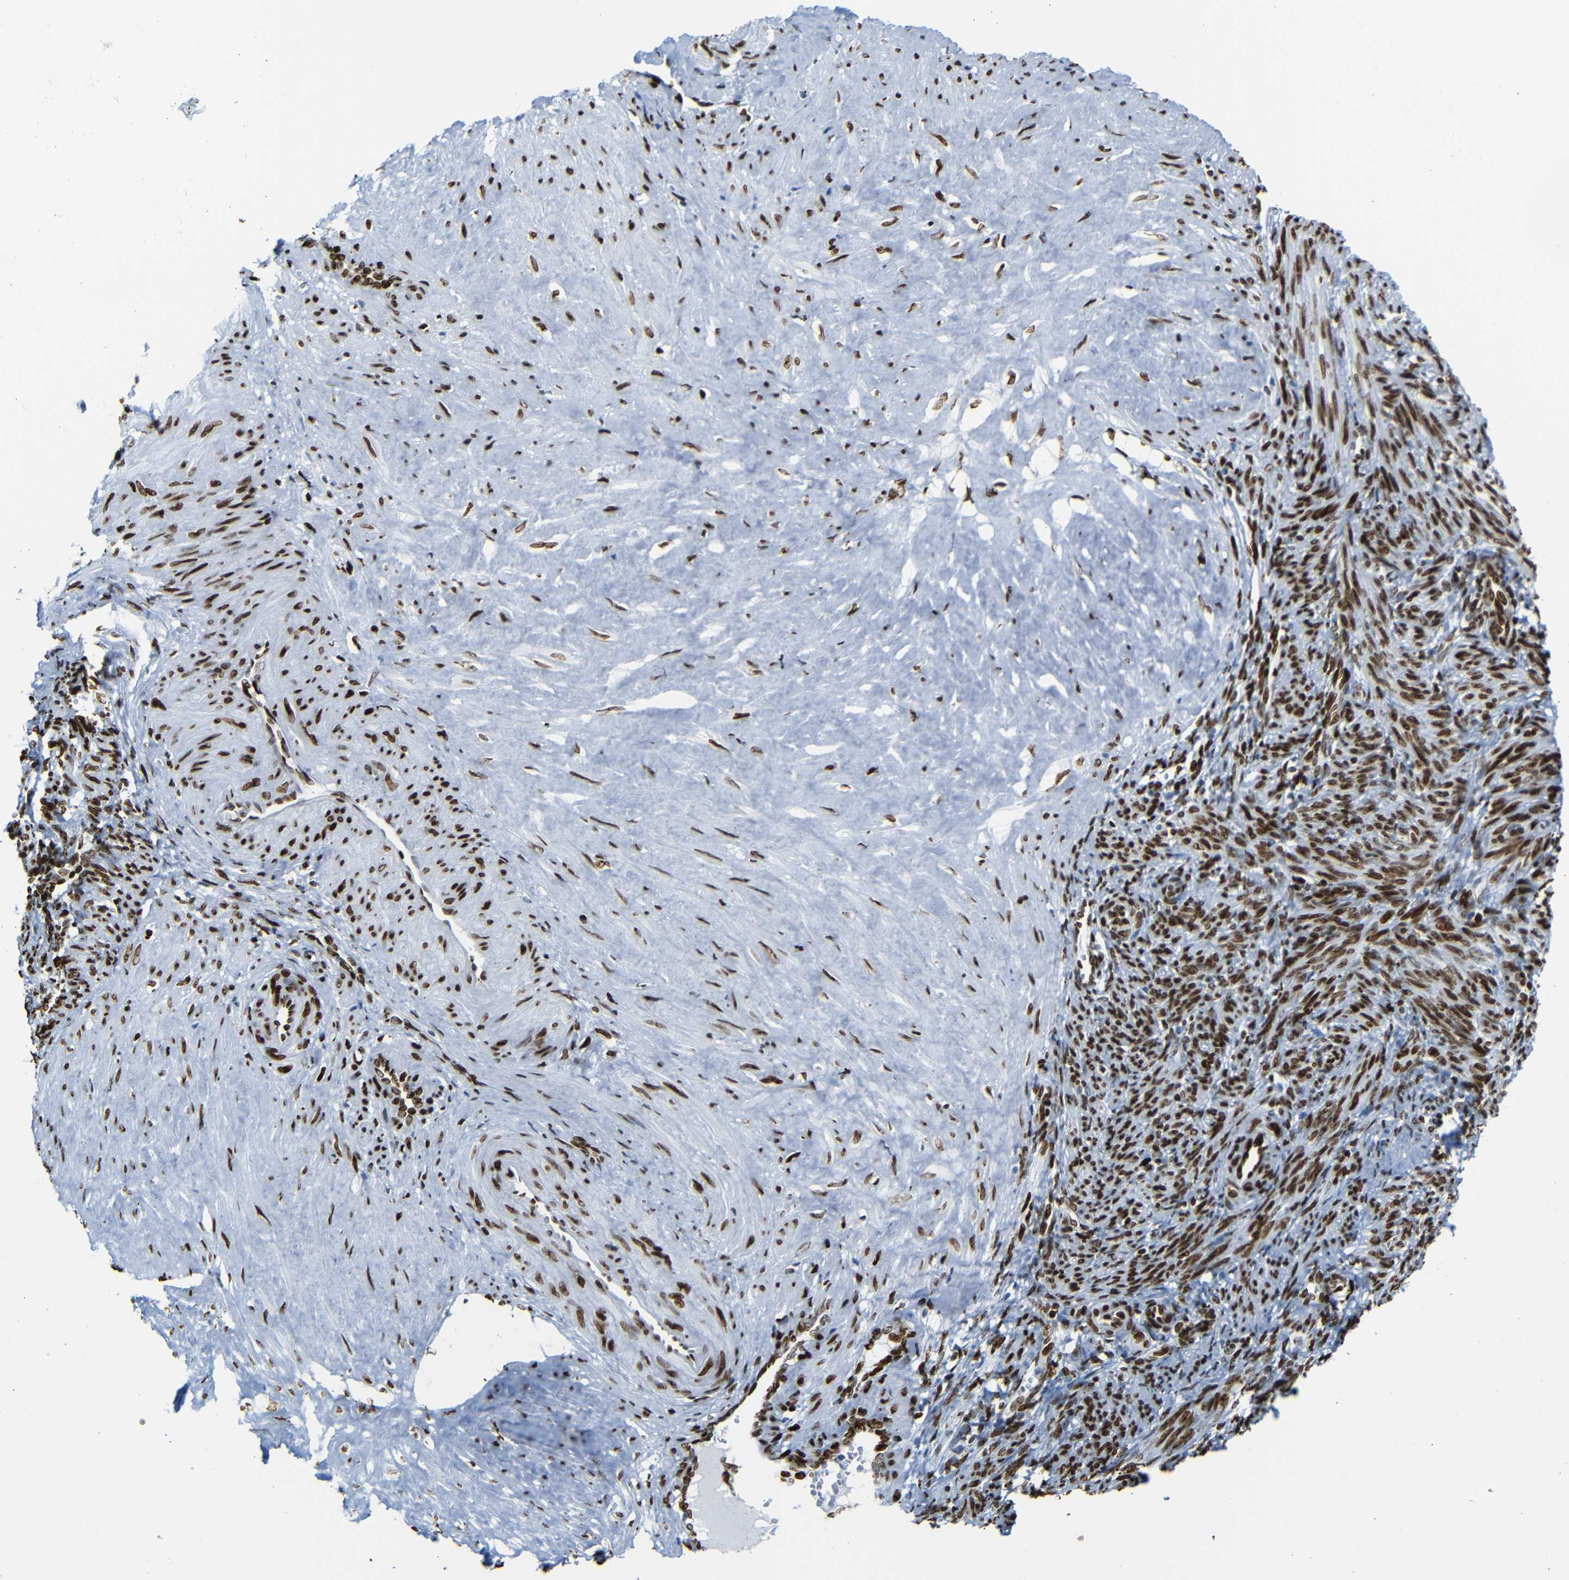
{"staining": {"intensity": "strong", "quantity": ">75%", "location": "nuclear"}, "tissue": "smooth muscle", "cell_type": "Smooth muscle cells", "image_type": "normal", "snomed": [{"axis": "morphology", "description": "Normal tissue, NOS"}, {"axis": "topography", "description": "Endometrium"}], "caption": "High-power microscopy captured an immunohistochemistry (IHC) histopathology image of benign smooth muscle, revealing strong nuclear positivity in approximately >75% of smooth muscle cells. (DAB = brown stain, brightfield microscopy at high magnification).", "gene": "NPIPB15", "patient": {"sex": "female", "age": 33}}